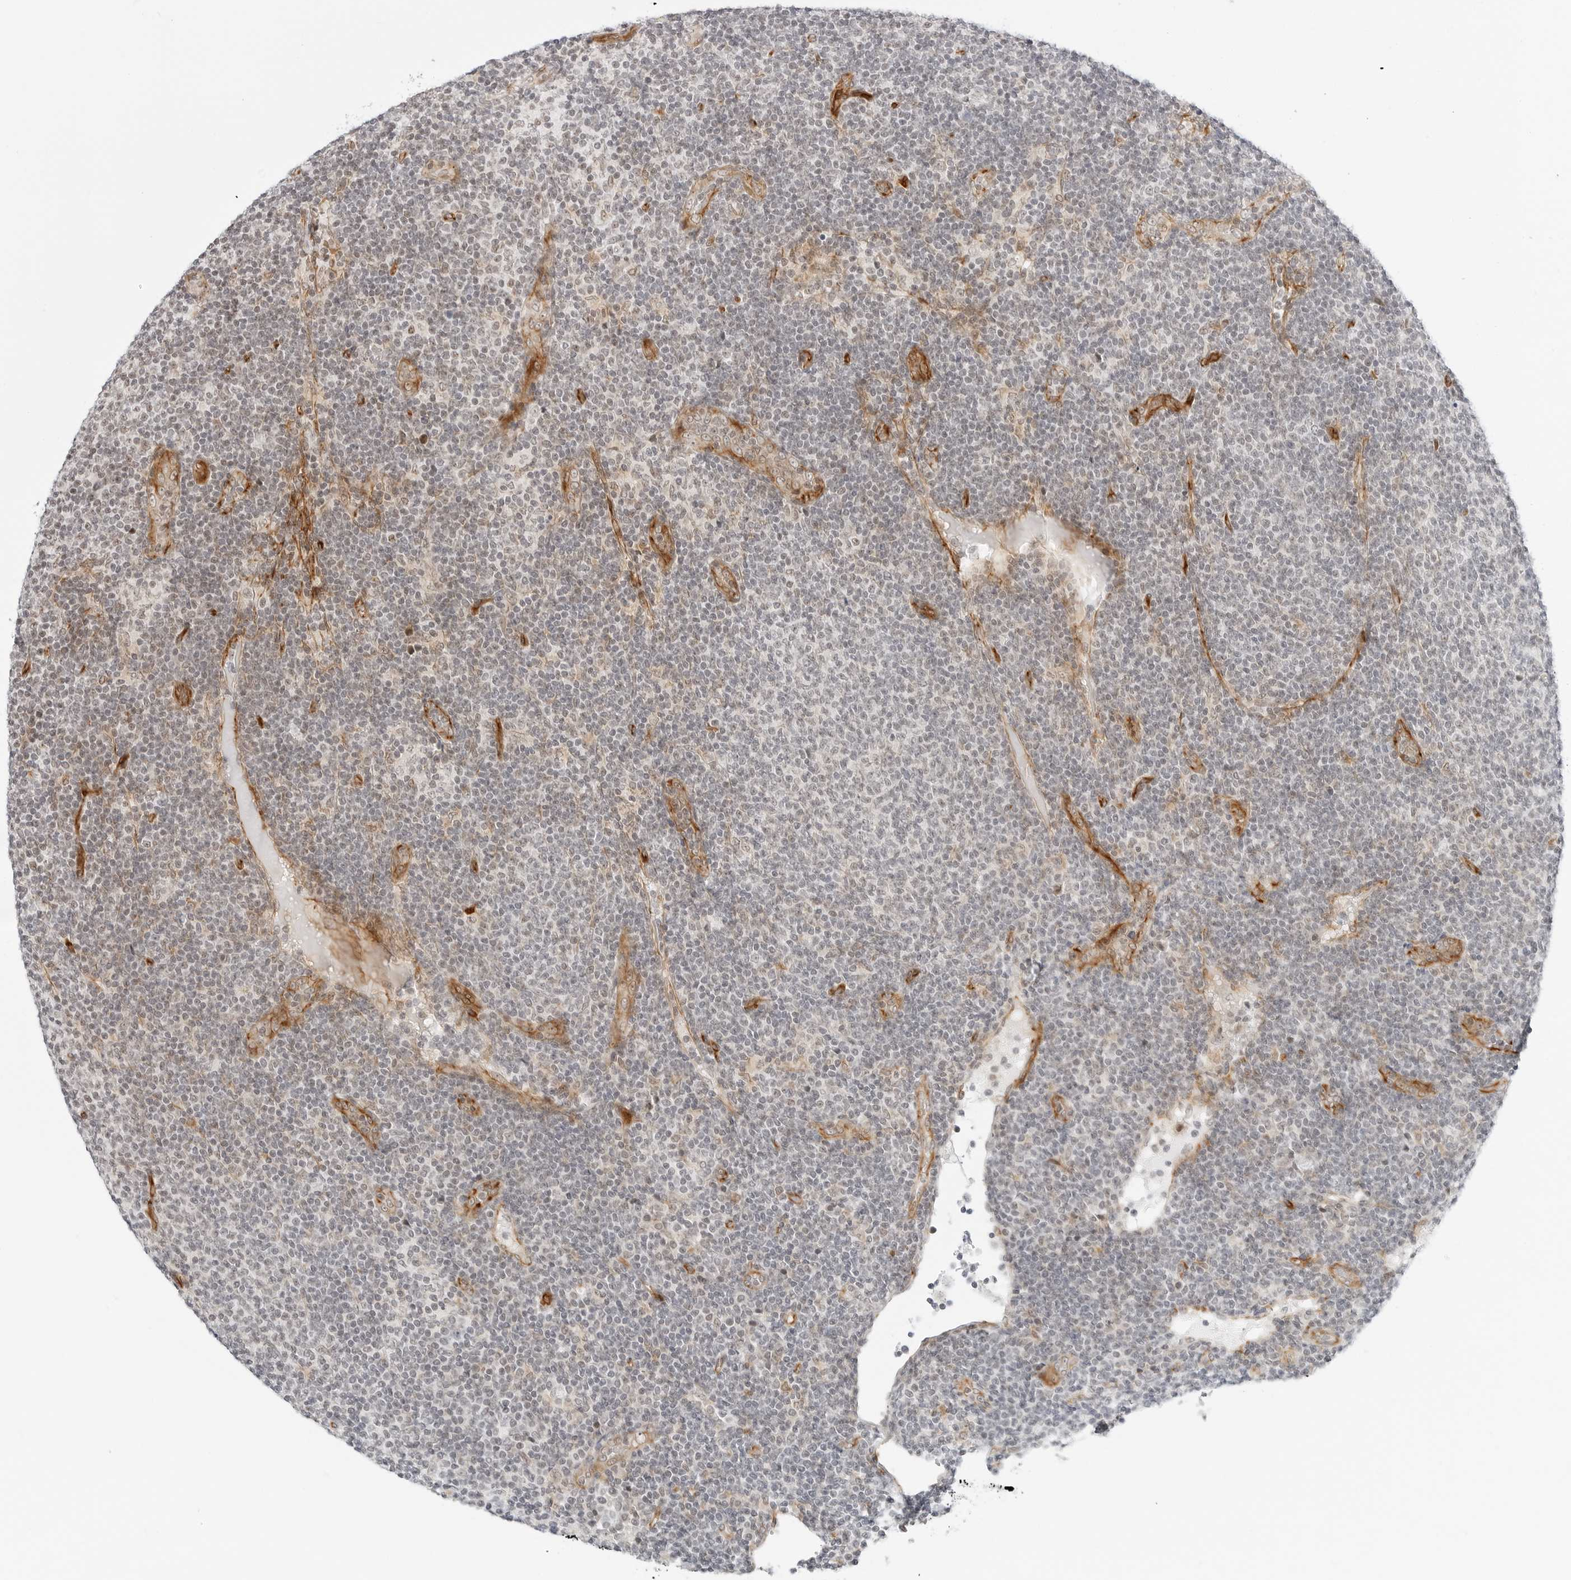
{"staining": {"intensity": "negative", "quantity": "none", "location": "none"}, "tissue": "lymphoma", "cell_type": "Tumor cells", "image_type": "cancer", "snomed": [{"axis": "morphology", "description": "Malignant lymphoma, non-Hodgkin's type, Low grade"}, {"axis": "topography", "description": "Lymph node"}], "caption": "Immunohistochemistry (IHC) of low-grade malignant lymphoma, non-Hodgkin's type demonstrates no expression in tumor cells.", "gene": "ZNF613", "patient": {"sex": "male", "age": 66}}